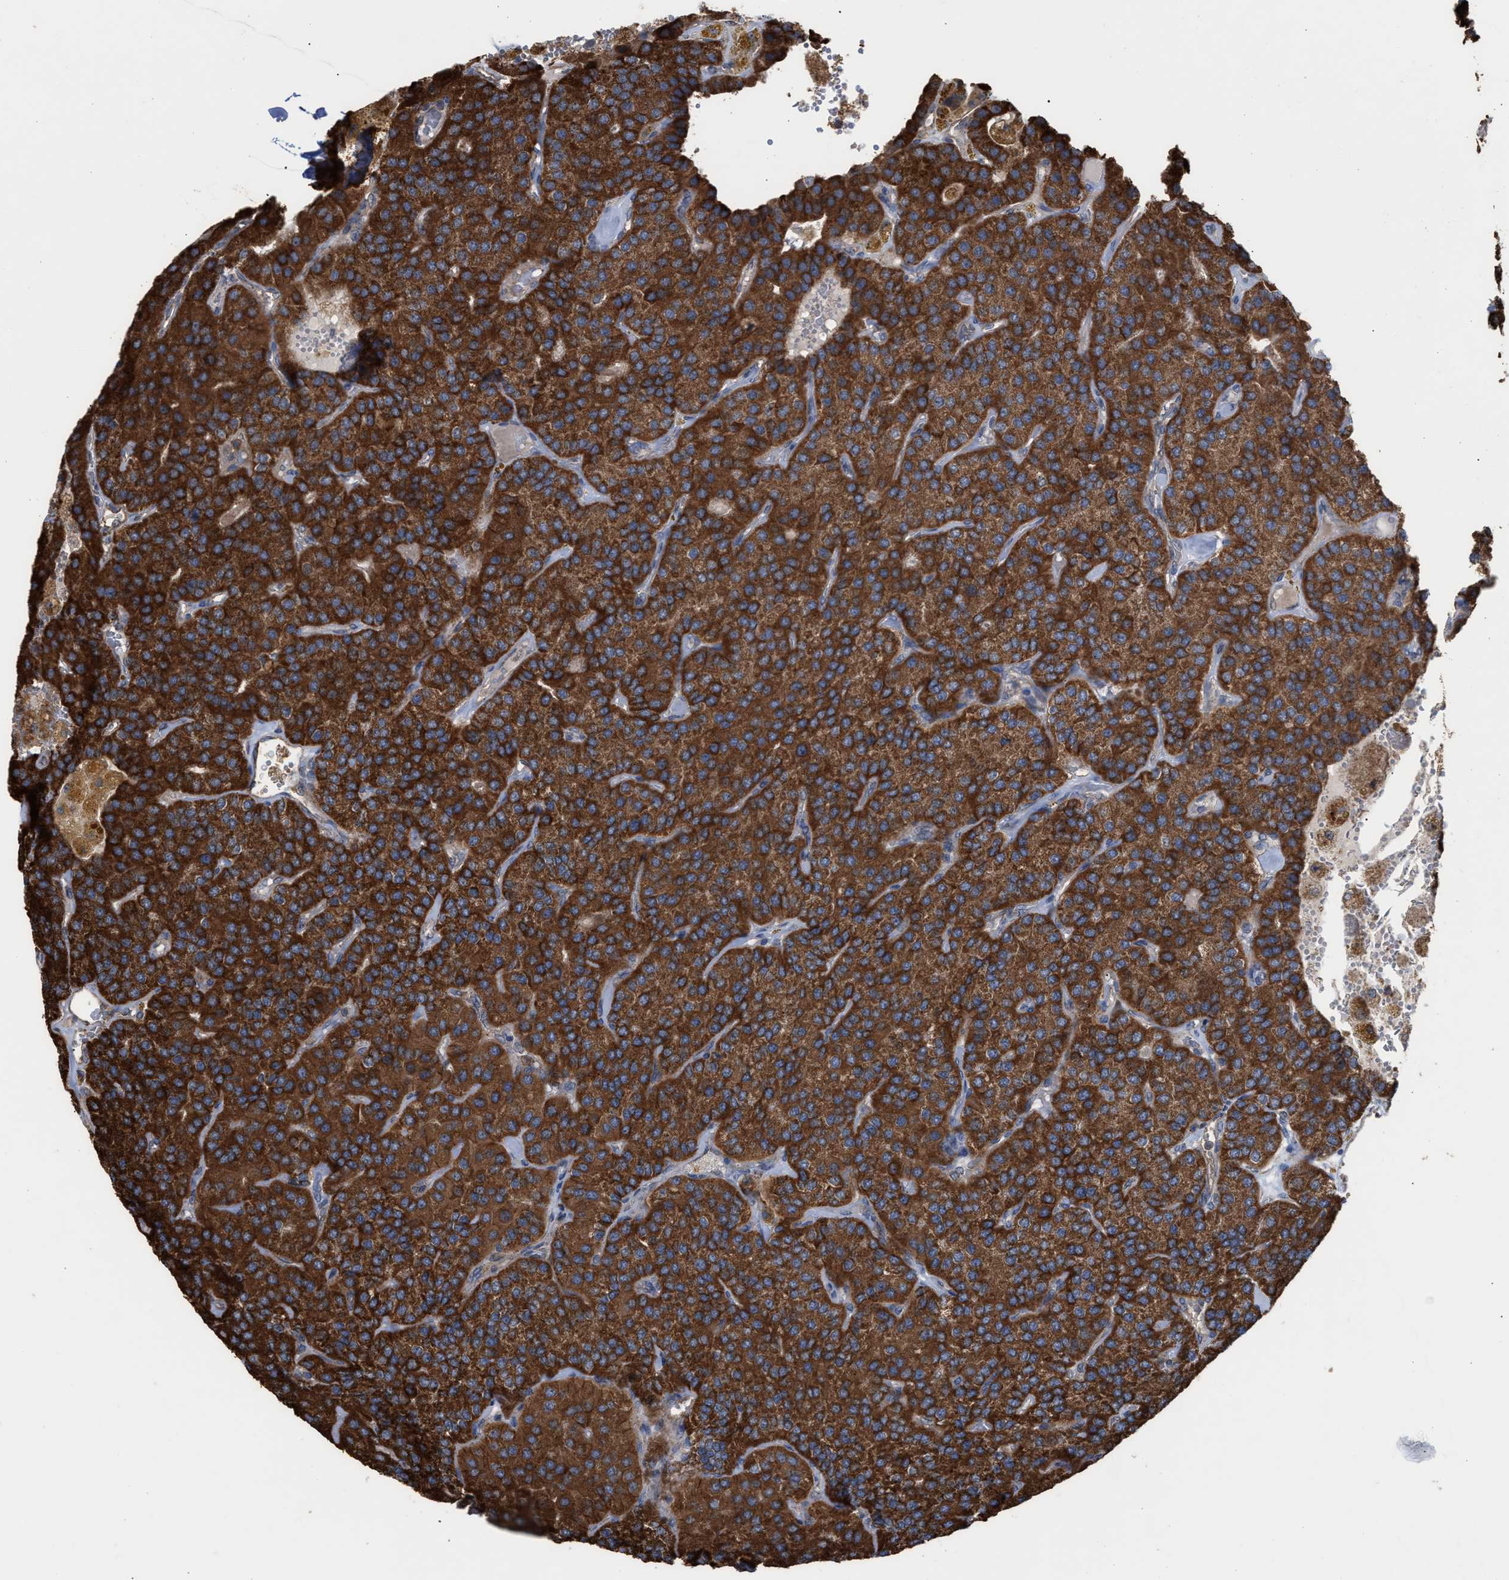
{"staining": {"intensity": "strong", "quantity": ">75%", "location": "cytoplasmic/membranous,nuclear"}, "tissue": "parathyroid gland", "cell_type": "Glandular cells", "image_type": "normal", "snomed": [{"axis": "morphology", "description": "Normal tissue, NOS"}, {"axis": "morphology", "description": "Adenoma, NOS"}, {"axis": "topography", "description": "Parathyroid gland"}], "caption": "Protein analysis of benign parathyroid gland shows strong cytoplasmic/membranous,nuclear positivity in about >75% of glandular cells. (IHC, brightfield microscopy, high magnification).", "gene": "EXOSC2", "patient": {"sex": "female", "age": 86}}